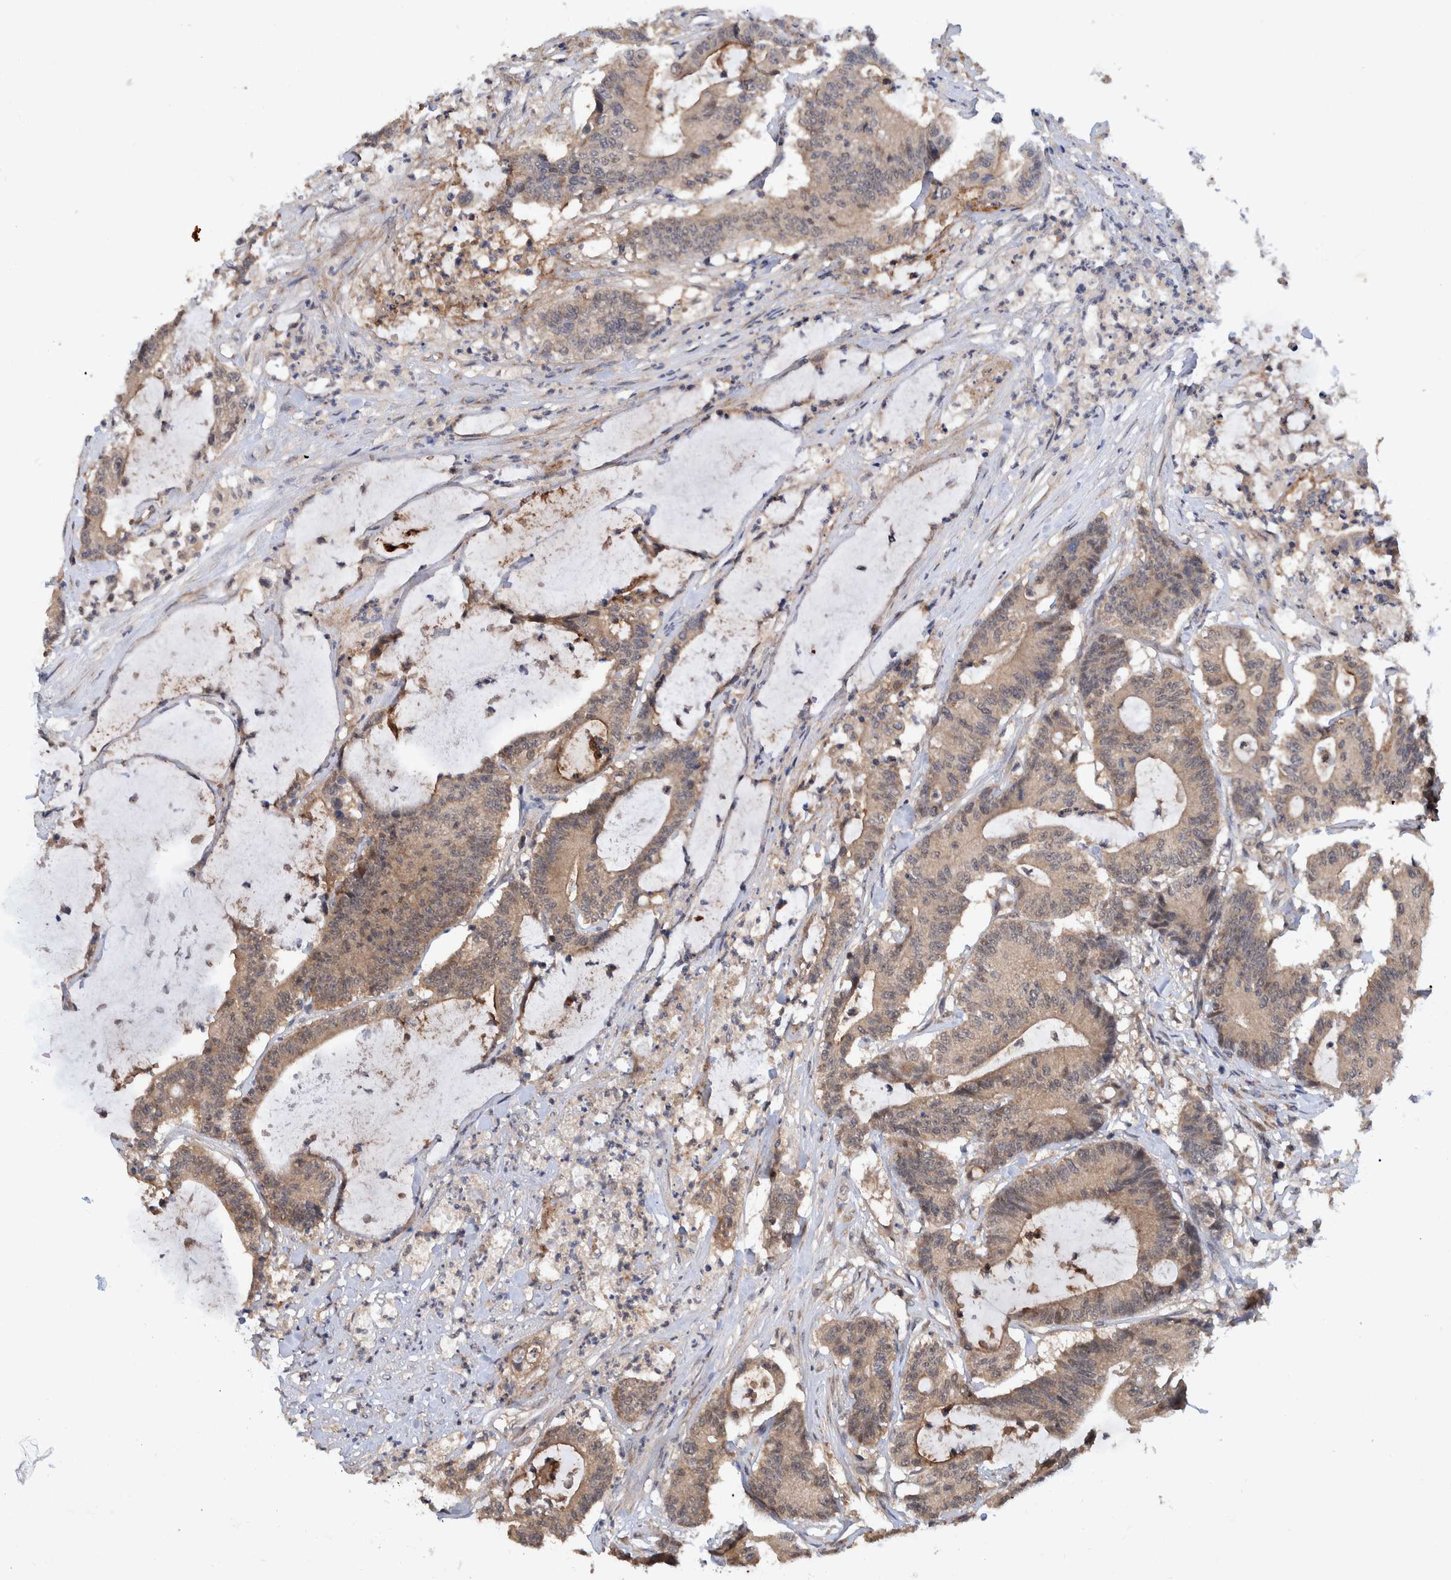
{"staining": {"intensity": "weak", "quantity": ">75%", "location": "cytoplasmic/membranous,nuclear"}, "tissue": "colorectal cancer", "cell_type": "Tumor cells", "image_type": "cancer", "snomed": [{"axis": "morphology", "description": "Adenocarcinoma, NOS"}, {"axis": "topography", "description": "Colon"}], "caption": "Colorectal cancer stained for a protein (brown) demonstrates weak cytoplasmic/membranous and nuclear positive staining in approximately >75% of tumor cells.", "gene": "PLPBP", "patient": {"sex": "female", "age": 84}}